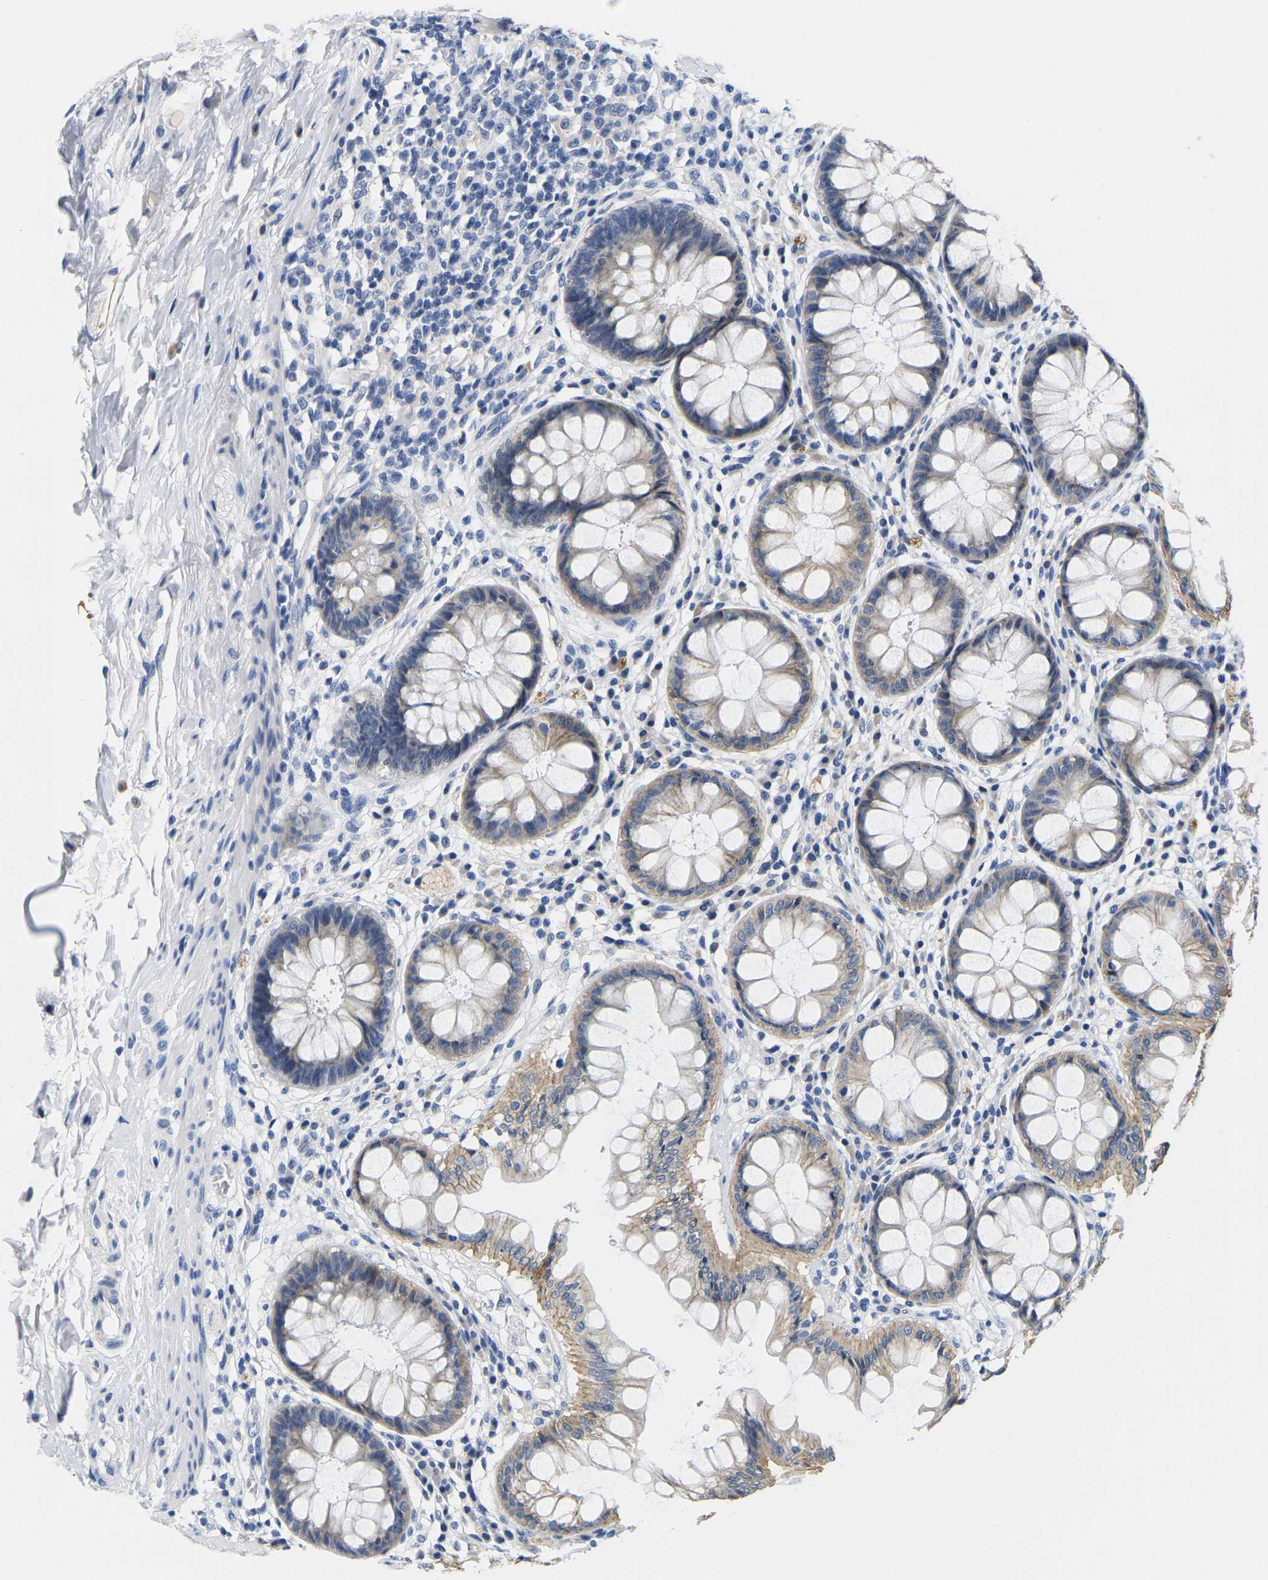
{"staining": {"intensity": "weak", "quantity": "<25%", "location": "cytoplasmic/membranous"}, "tissue": "rectum", "cell_type": "Glandular cells", "image_type": "normal", "snomed": [{"axis": "morphology", "description": "Normal tissue, NOS"}, {"axis": "topography", "description": "Rectum"}], "caption": "High power microscopy image of an immunohistochemistry photomicrograph of normal rectum, revealing no significant expression in glandular cells. (DAB (3,3'-diaminobenzidine) immunohistochemistry (IHC) visualized using brightfield microscopy, high magnification).", "gene": "NOCT", "patient": {"sex": "female", "age": 46}}